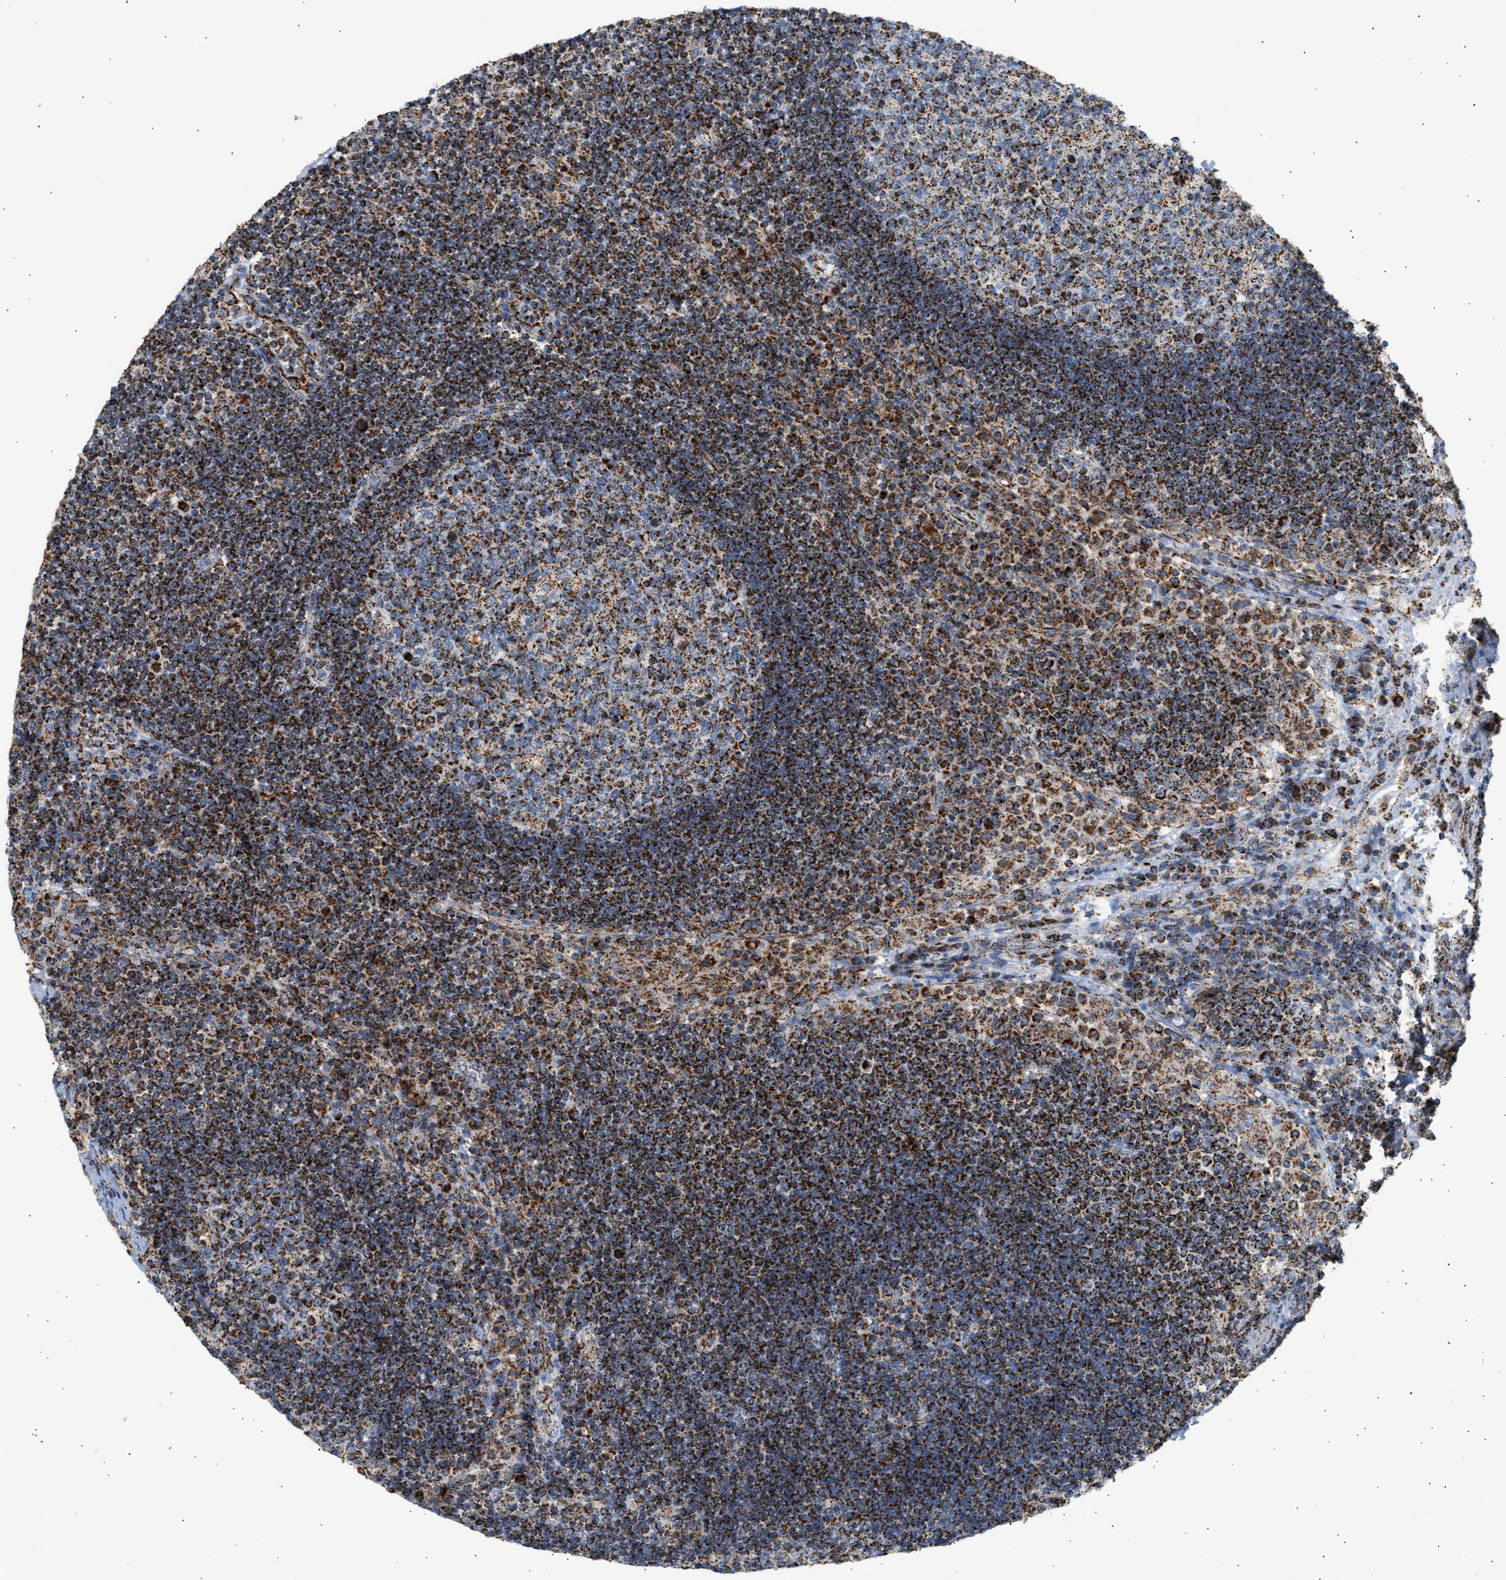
{"staining": {"intensity": "strong", "quantity": ">75%", "location": "cytoplasmic/membranous"}, "tissue": "lymph node", "cell_type": "Germinal center cells", "image_type": "normal", "snomed": [{"axis": "morphology", "description": "Normal tissue, NOS"}, {"axis": "topography", "description": "Lymph node"}], "caption": "A high-resolution image shows IHC staining of normal lymph node, which reveals strong cytoplasmic/membranous positivity in approximately >75% of germinal center cells. (Brightfield microscopy of DAB IHC at high magnification).", "gene": "OGDH", "patient": {"sex": "female", "age": 53}}